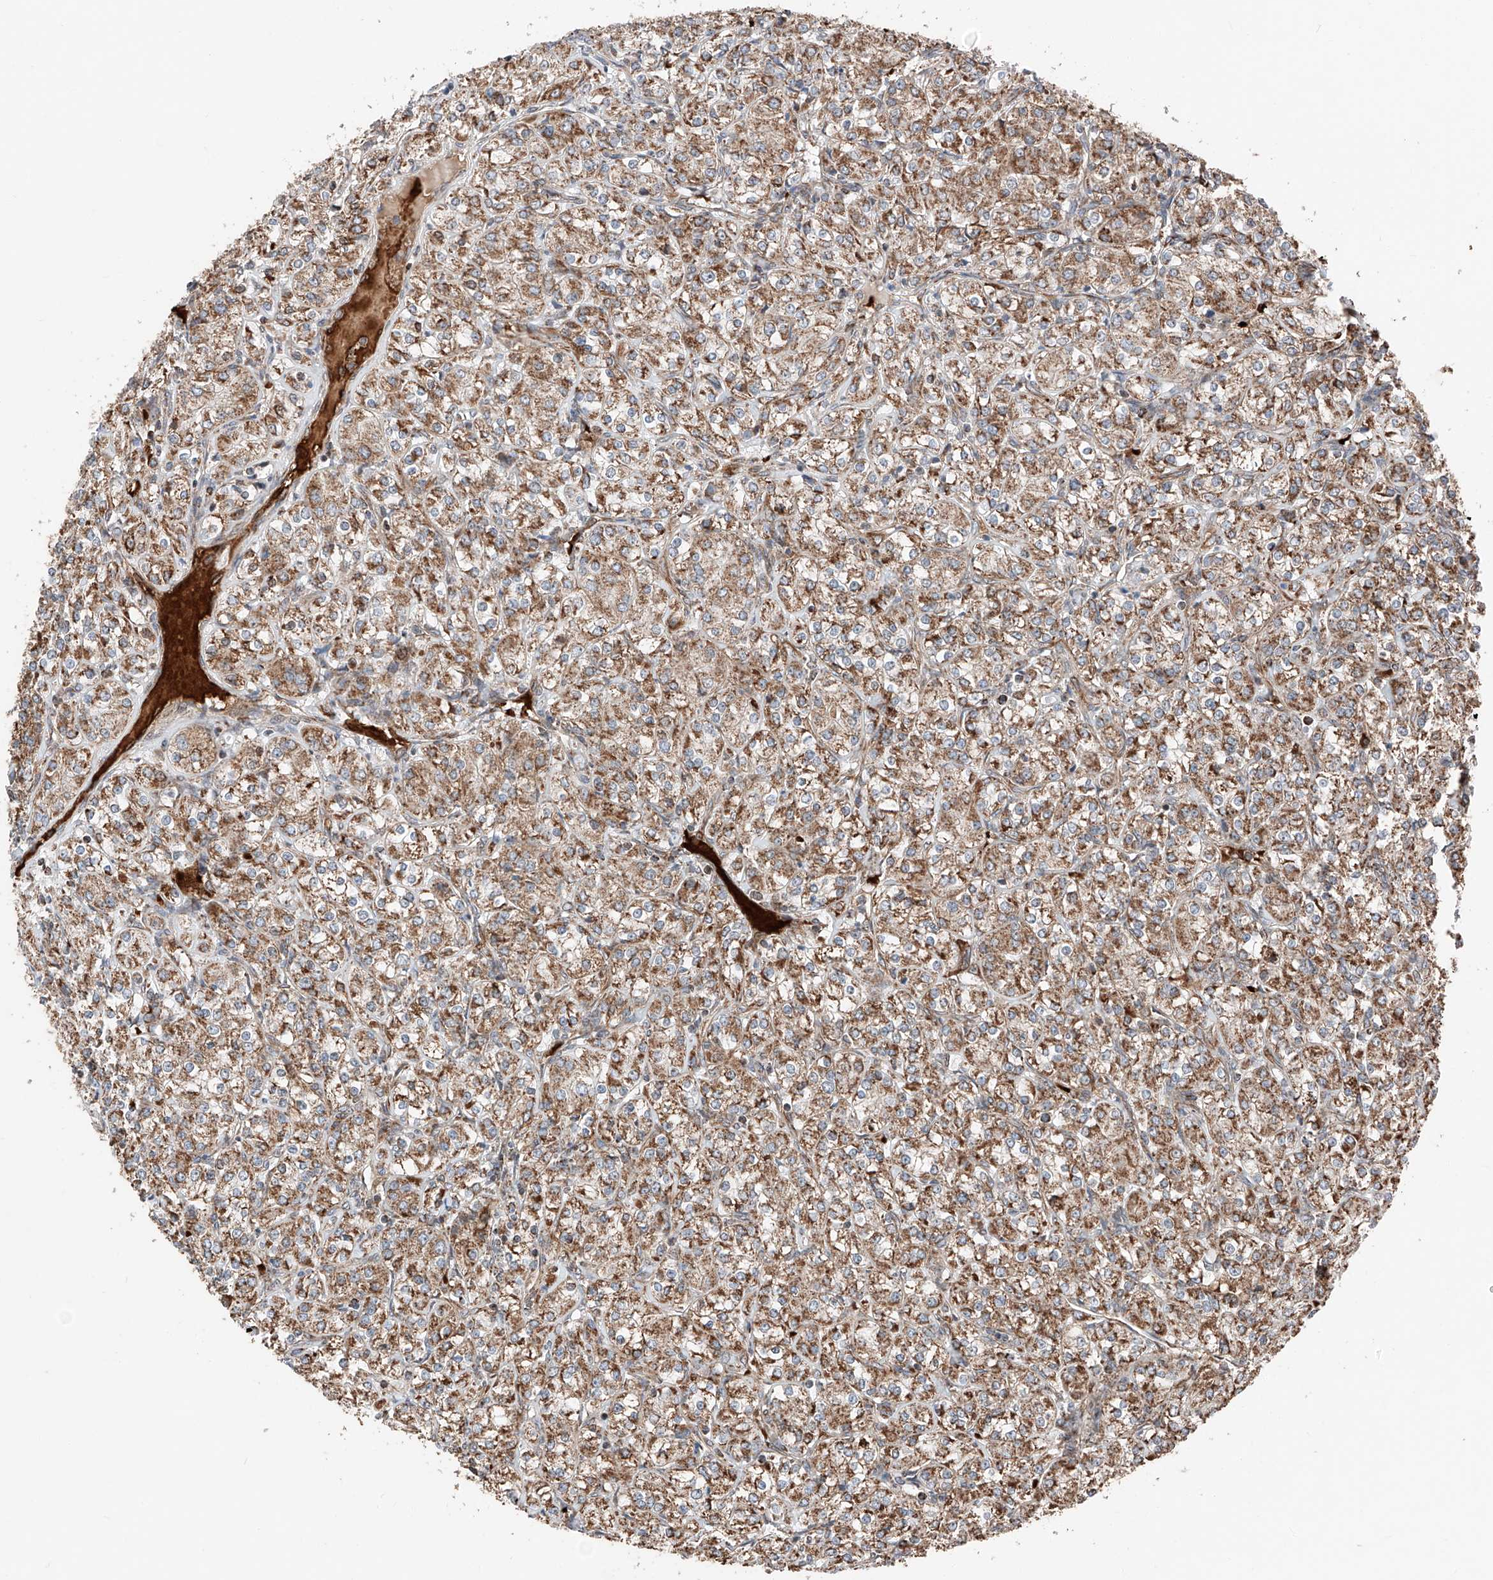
{"staining": {"intensity": "moderate", "quantity": ">75%", "location": "cytoplasmic/membranous"}, "tissue": "renal cancer", "cell_type": "Tumor cells", "image_type": "cancer", "snomed": [{"axis": "morphology", "description": "Adenocarcinoma, NOS"}, {"axis": "topography", "description": "Kidney"}], "caption": "A photomicrograph showing moderate cytoplasmic/membranous staining in about >75% of tumor cells in adenocarcinoma (renal), as visualized by brown immunohistochemical staining.", "gene": "ZSCAN29", "patient": {"sex": "male", "age": 77}}